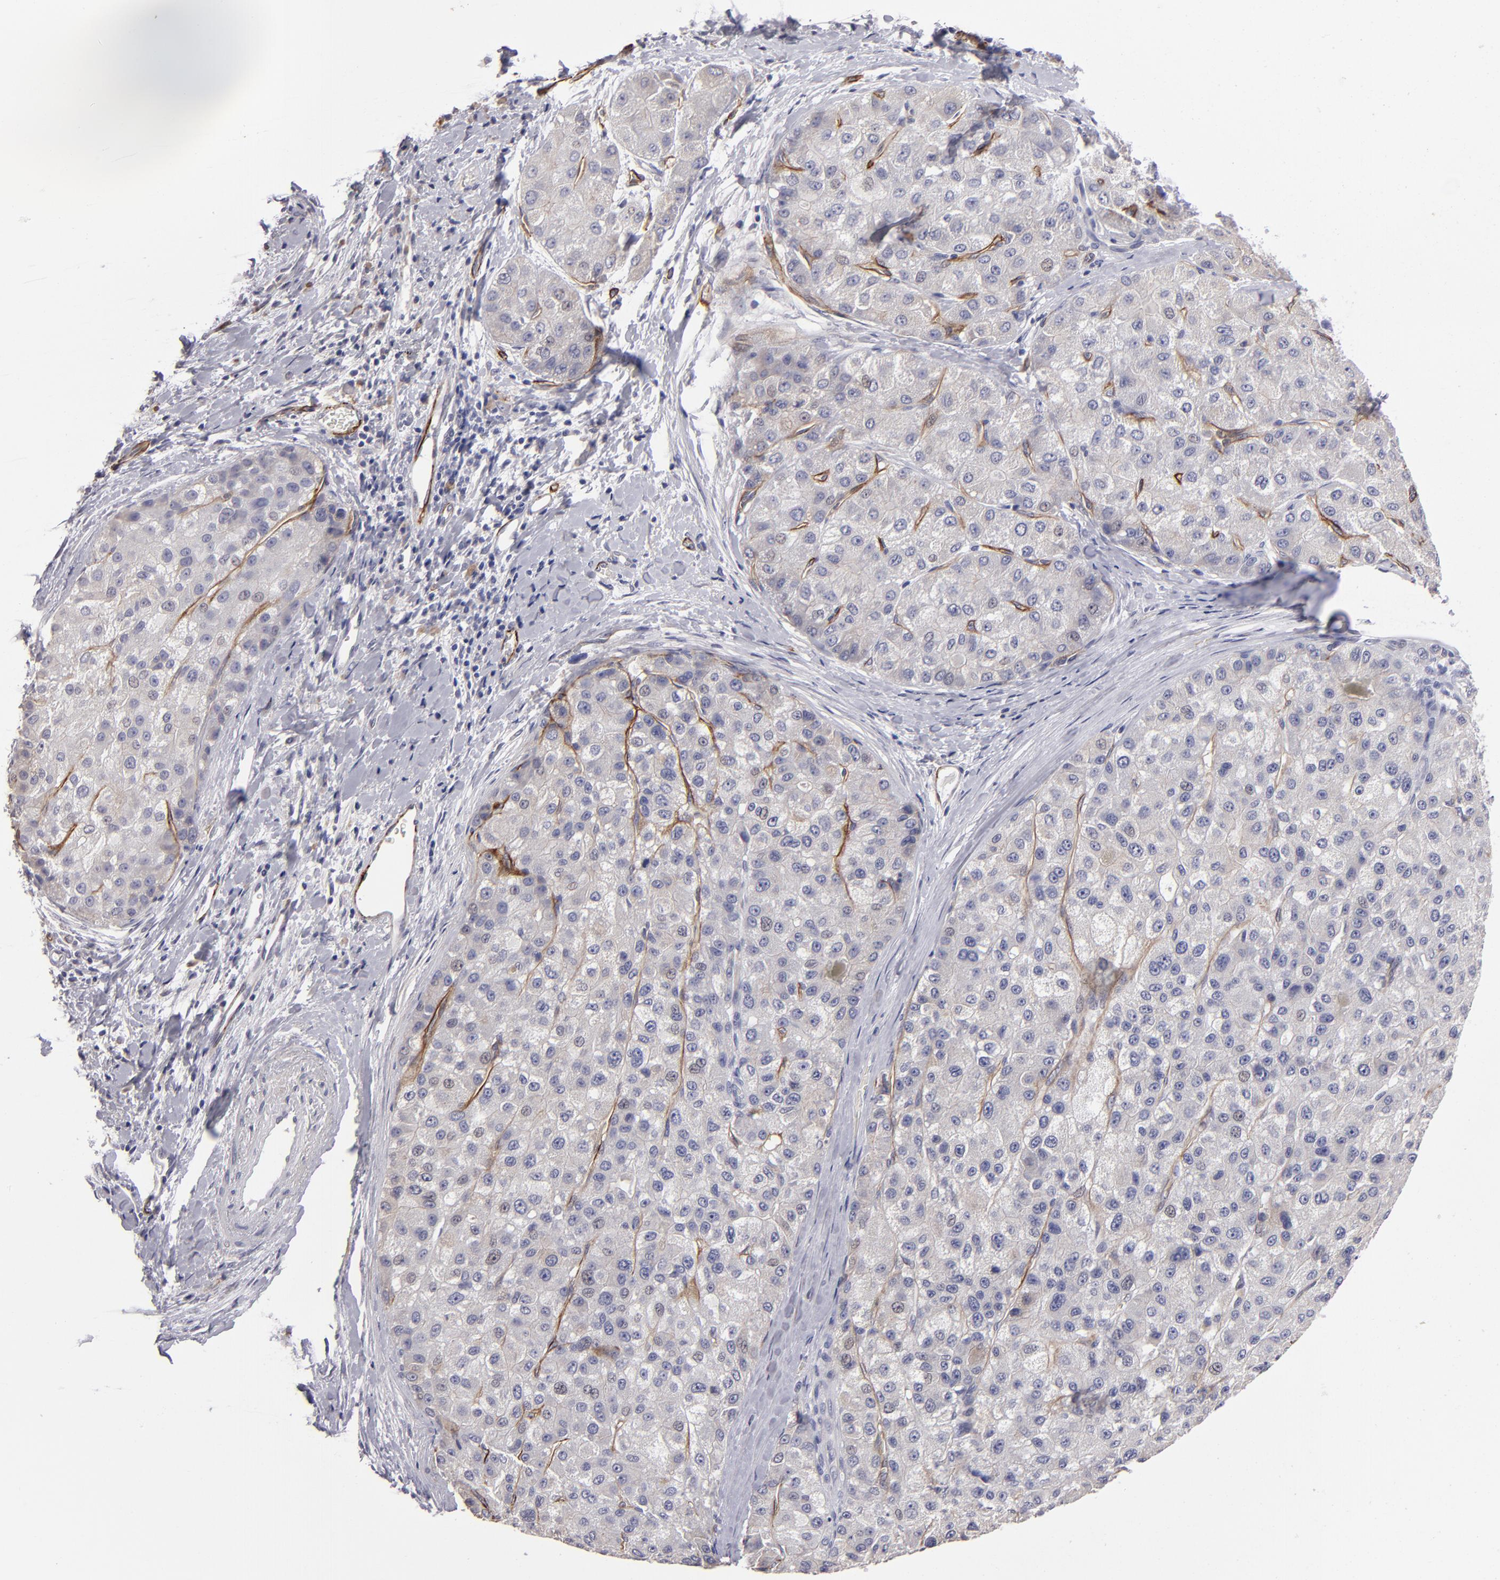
{"staining": {"intensity": "weak", "quantity": "<25%", "location": "cytoplasmic/membranous,nuclear"}, "tissue": "liver cancer", "cell_type": "Tumor cells", "image_type": "cancer", "snomed": [{"axis": "morphology", "description": "Carcinoma, Hepatocellular, NOS"}, {"axis": "topography", "description": "Liver"}], "caption": "IHC of liver cancer shows no expression in tumor cells.", "gene": "ZNF175", "patient": {"sex": "male", "age": 80}}